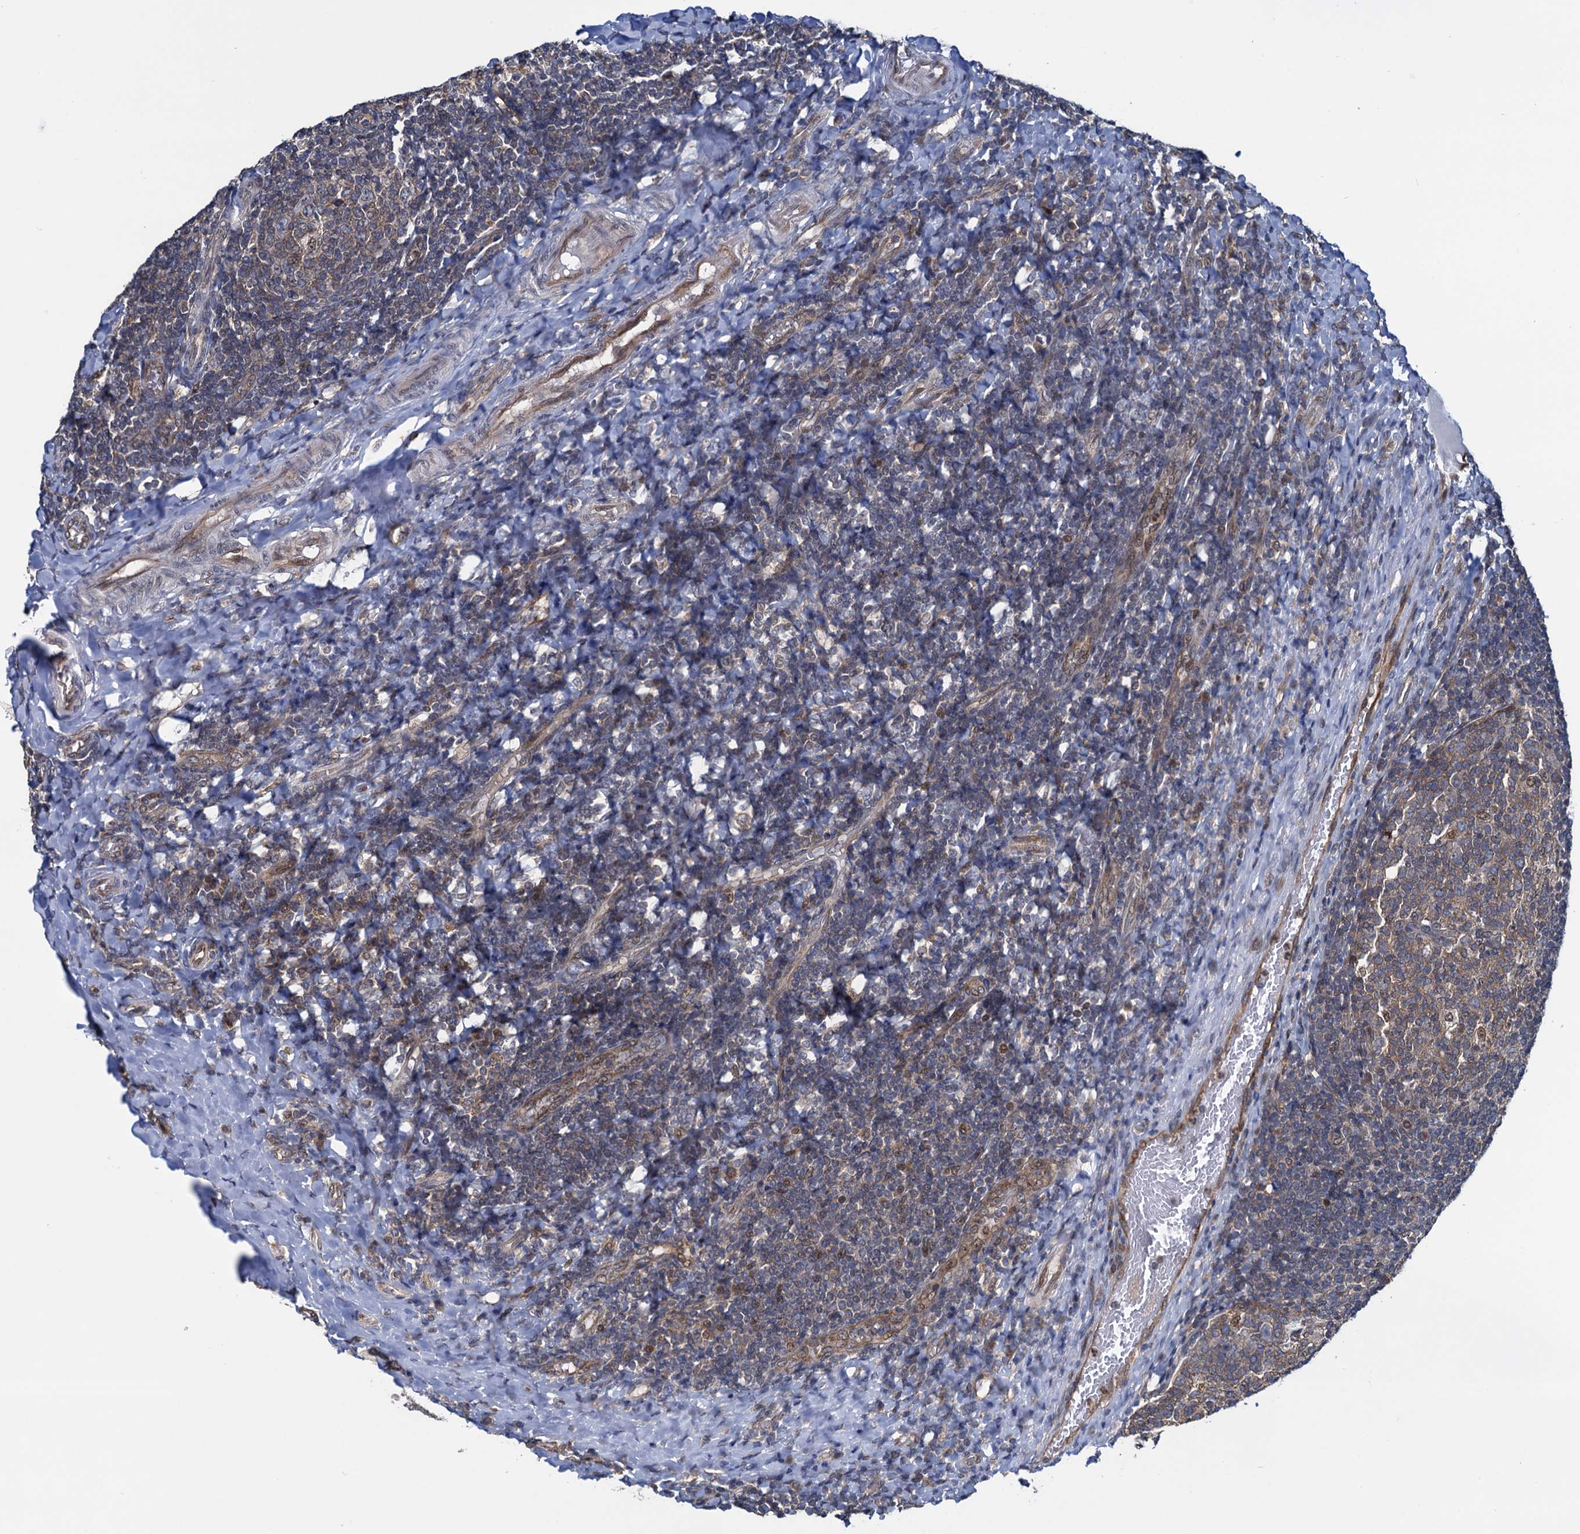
{"staining": {"intensity": "moderate", "quantity": "<25%", "location": "nuclear"}, "tissue": "tonsil", "cell_type": "Germinal center cells", "image_type": "normal", "snomed": [{"axis": "morphology", "description": "Normal tissue, NOS"}, {"axis": "topography", "description": "Tonsil"}], "caption": "Brown immunohistochemical staining in normal tonsil shows moderate nuclear positivity in approximately <25% of germinal center cells. (DAB (3,3'-diaminobenzidine) IHC with brightfield microscopy, high magnification).", "gene": "RNF125", "patient": {"sex": "female", "age": 19}}